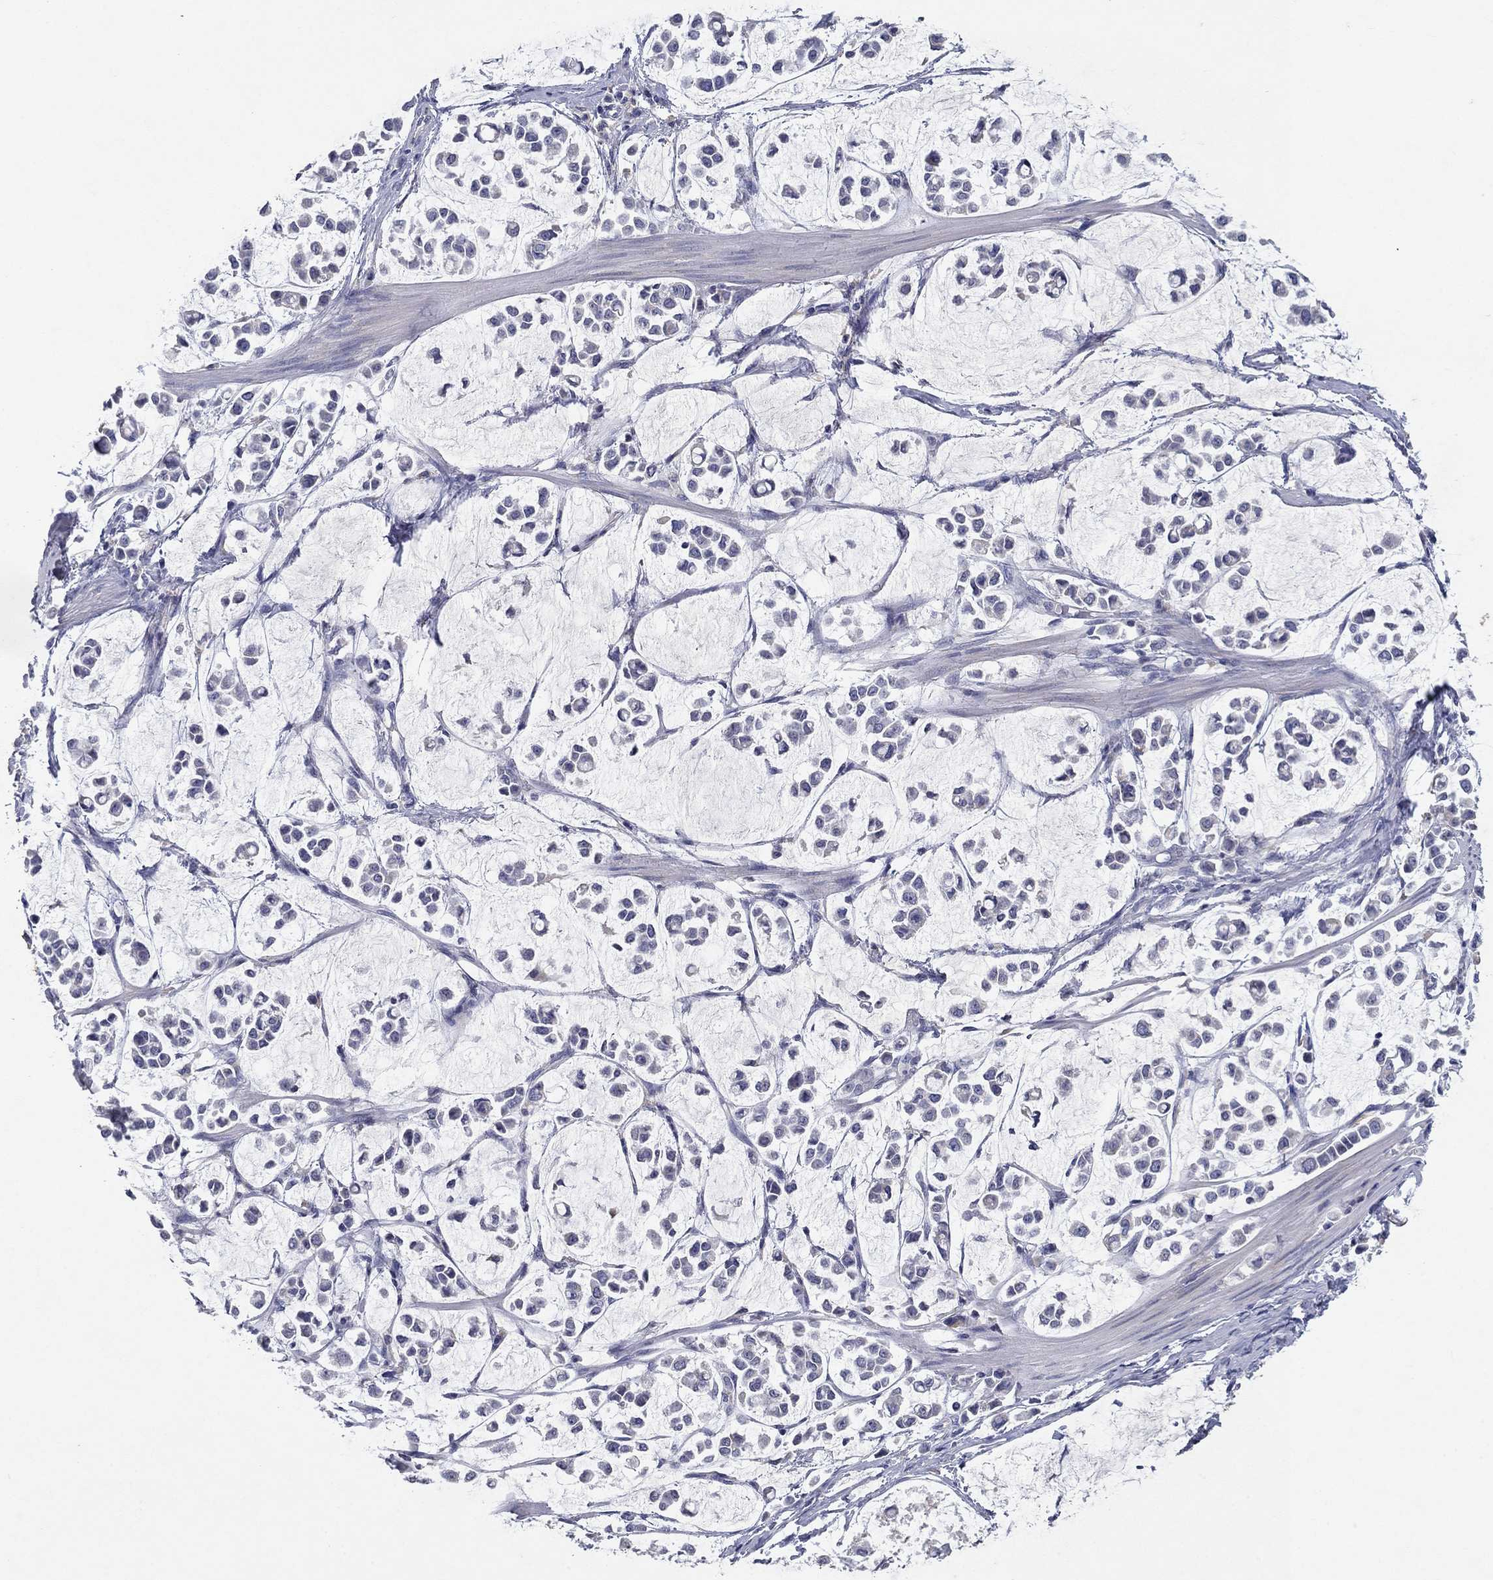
{"staining": {"intensity": "negative", "quantity": "none", "location": "none"}, "tissue": "stomach cancer", "cell_type": "Tumor cells", "image_type": "cancer", "snomed": [{"axis": "morphology", "description": "Adenocarcinoma, NOS"}, {"axis": "topography", "description": "Stomach"}], "caption": "Stomach cancer (adenocarcinoma) was stained to show a protein in brown. There is no significant expression in tumor cells. (DAB (3,3'-diaminobenzidine) IHC with hematoxylin counter stain).", "gene": "PTGDS", "patient": {"sex": "male", "age": 82}}